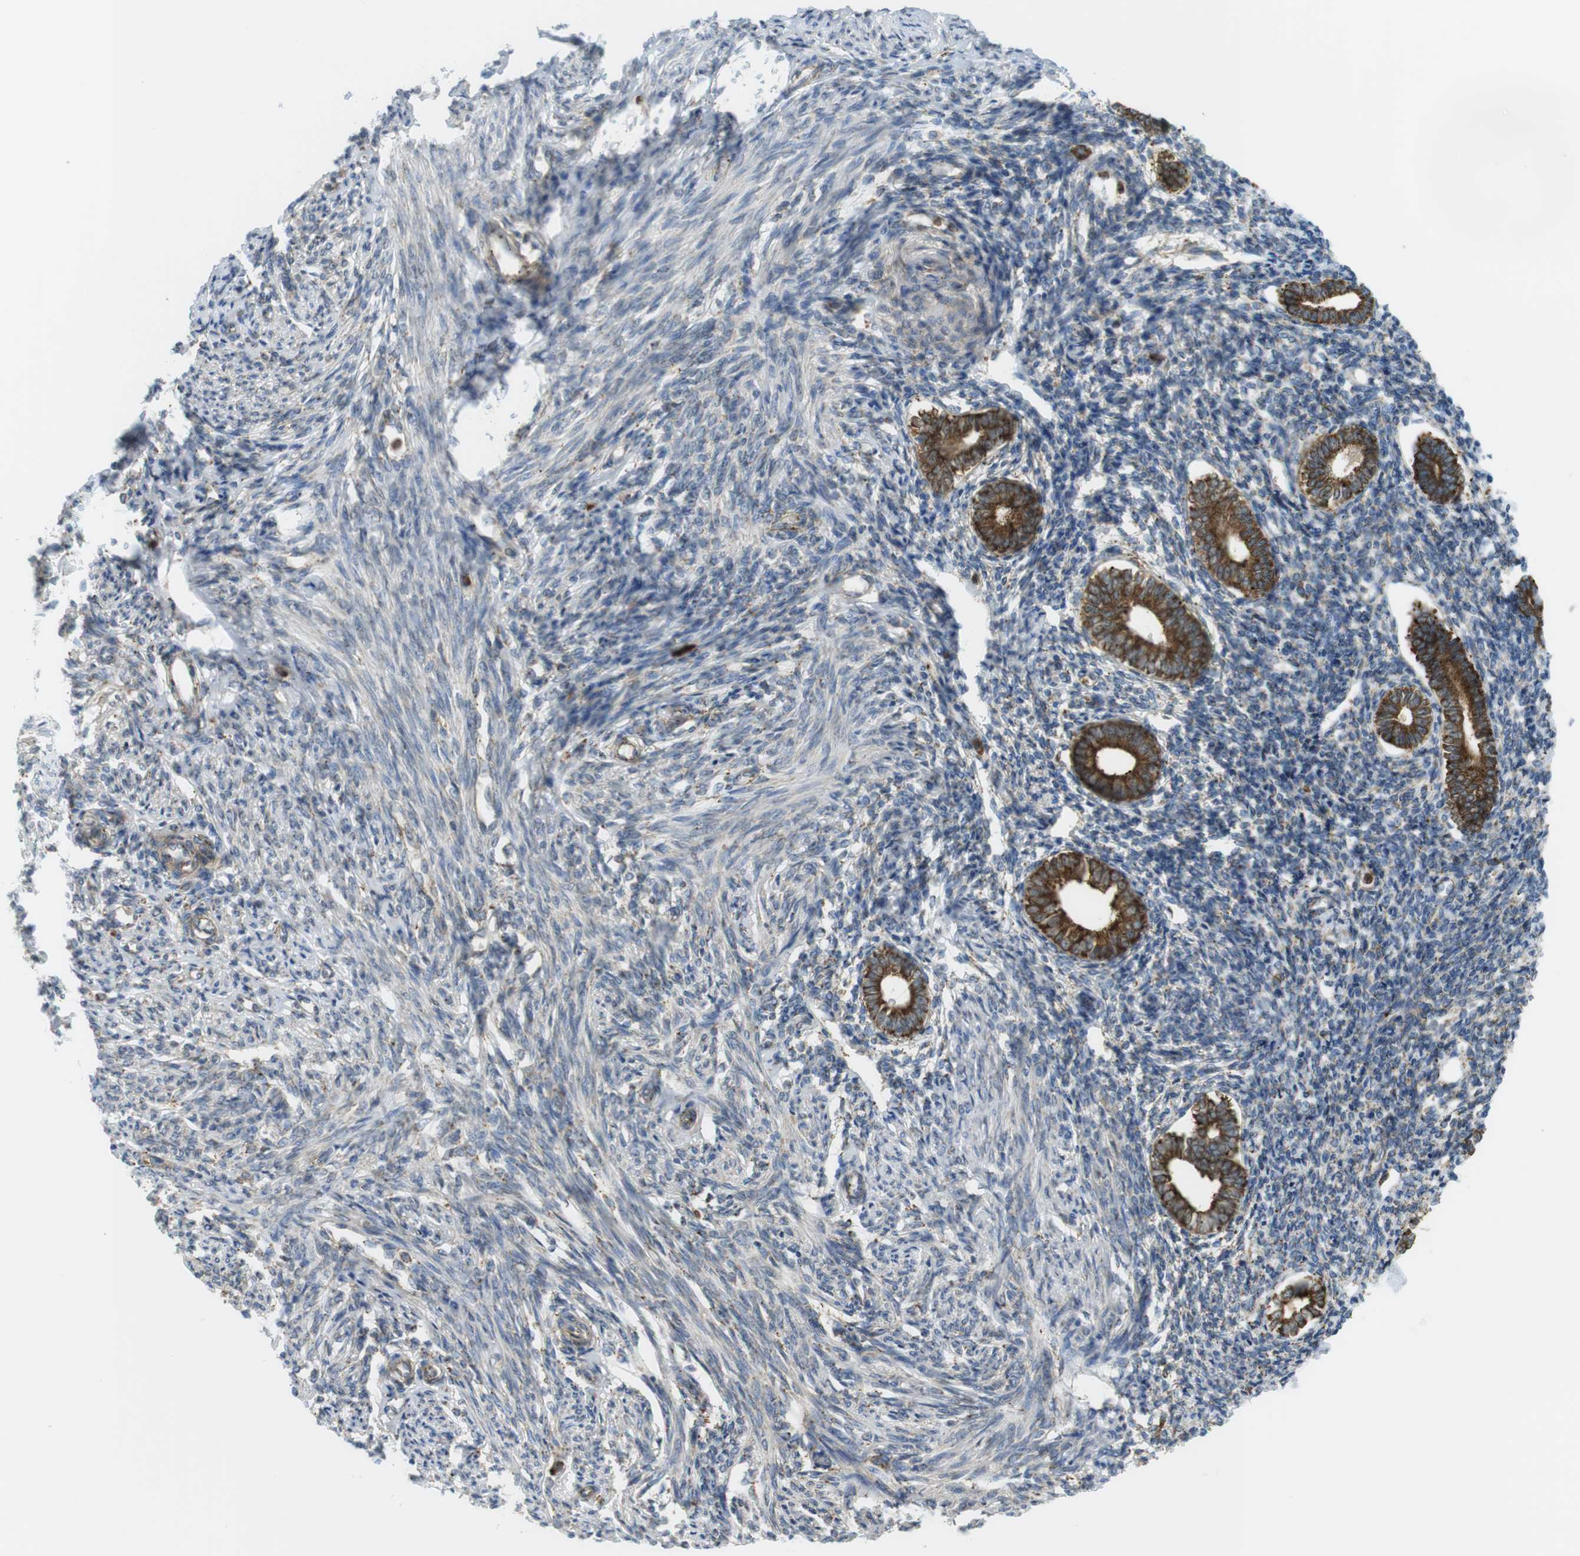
{"staining": {"intensity": "moderate", "quantity": "25%-75%", "location": "cytoplasmic/membranous"}, "tissue": "endometrium", "cell_type": "Cells in endometrial stroma", "image_type": "normal", "snomed": [{"axis": "morphology", "description": "Normal tissue, NOS"}, {"axis": "topography", "description": "Endometrium"}], "caption": "Cells in endometrial stroma exhibit moderate cytoplasmic/membranous expression in about 25%-75% of cells in unremarkable endometrium. (brown staining indicates protein expression, while blue staining denotes nuclei).", "gene": "MBOAT2", "patient": {"sex": "female", "age": 71}}